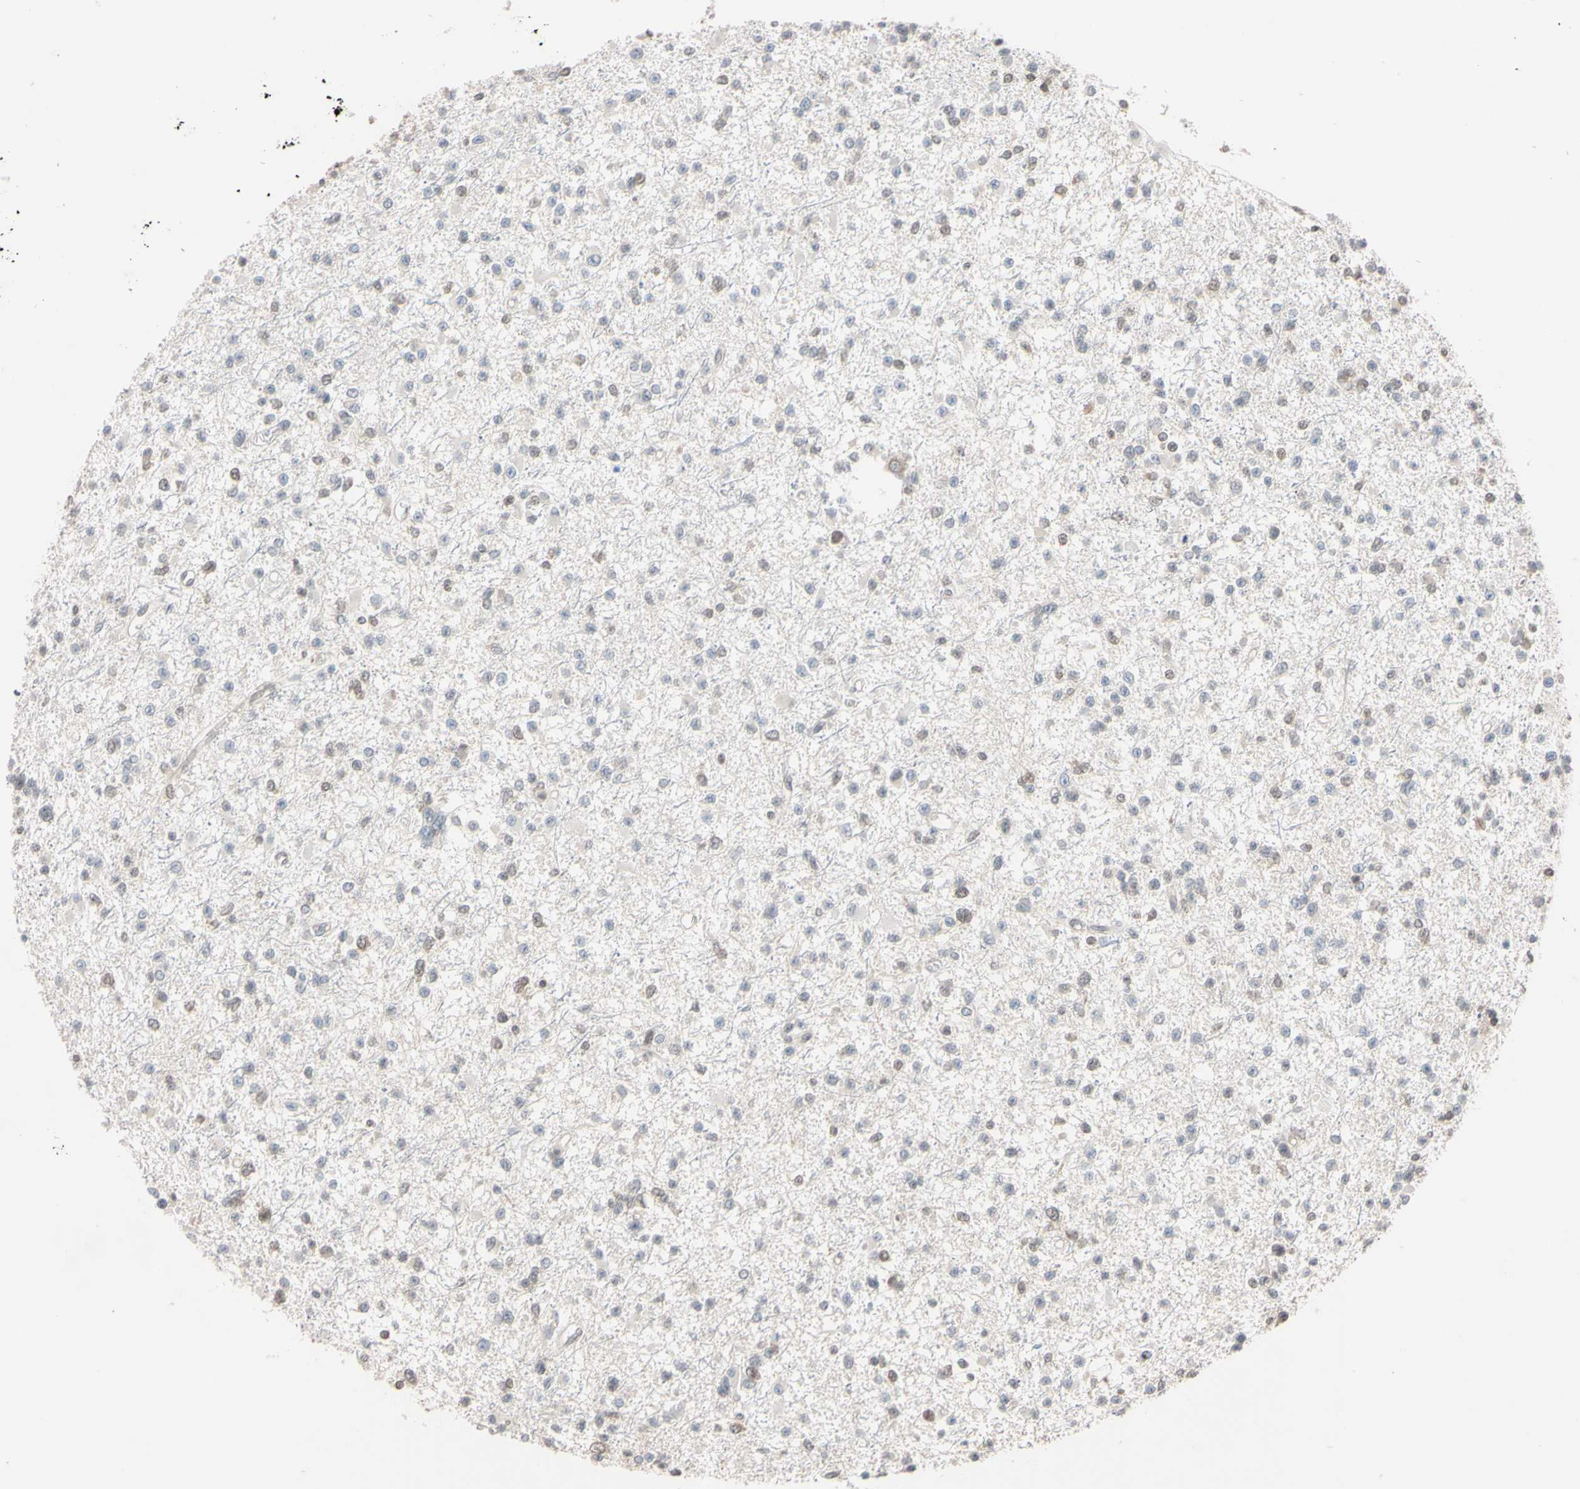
{"staining": {"intensity": "weak", "quantity": "<25%", "location": "nuclear"}, "tissue": "glioma", "cell_type": "Tumor cells", "image_type": "cancer", "snomed": [{"axis": "morphology", "description": "Glioma, malignant, Low grade"}, {"axis": "topography", "description": "Brain"}], "caption": "Tumor cells show no significant protein staining in malignant glioma (low-grade). Nuclei are stained in blue.", "gene": "UBE2I", "patient": {"sex": "female", "age": 22}}